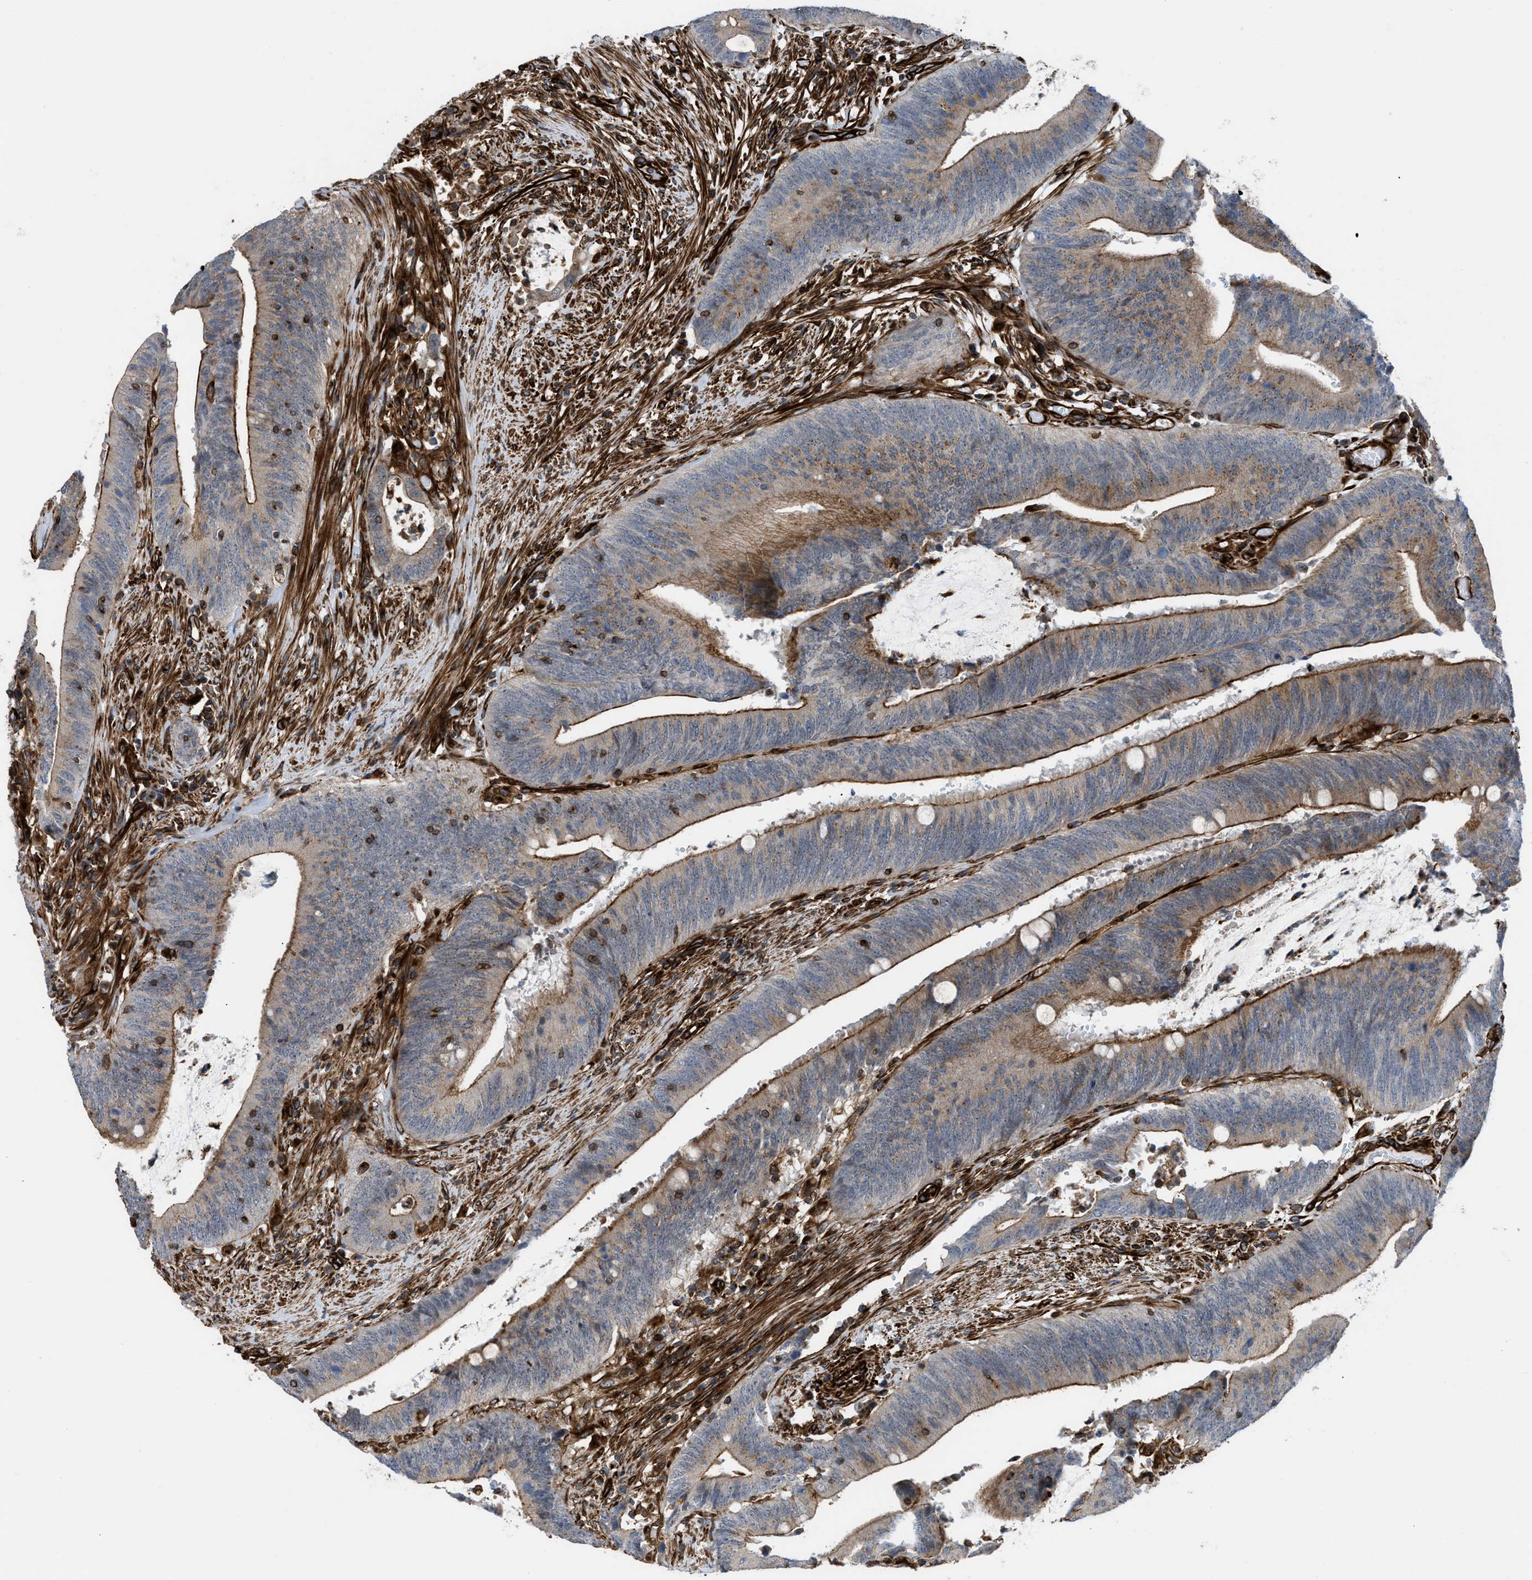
{"staining": {"intensity": "moderate", "quantity": "25%-75%", "location": "cytoplasmic/membranous"}, "tissue": "colorectal cancer", "cell_type": "Tumor cells", "image_type": "cancer", "snomed": [{"axis": "morphology", "description": "Normal tissue, NOS"}, {"axis": "morphology", "description": "Adenocarcinoma, NOS"}, {"axis": "topography", "description": "Rectum"}], "caption": "An IHC photomicrograph of tumor tissue is shown. Protein staining in brown labels moderate cytoplasmic/membranous positivity in colorectal cancer within tumor cells. The staining was performed using DAB, with brown indicating positive protein expression. Nuclei are stained blue with hematoxylin.", "gene": "PTPRE", "patient": {"sex": "female", "age": 66}}